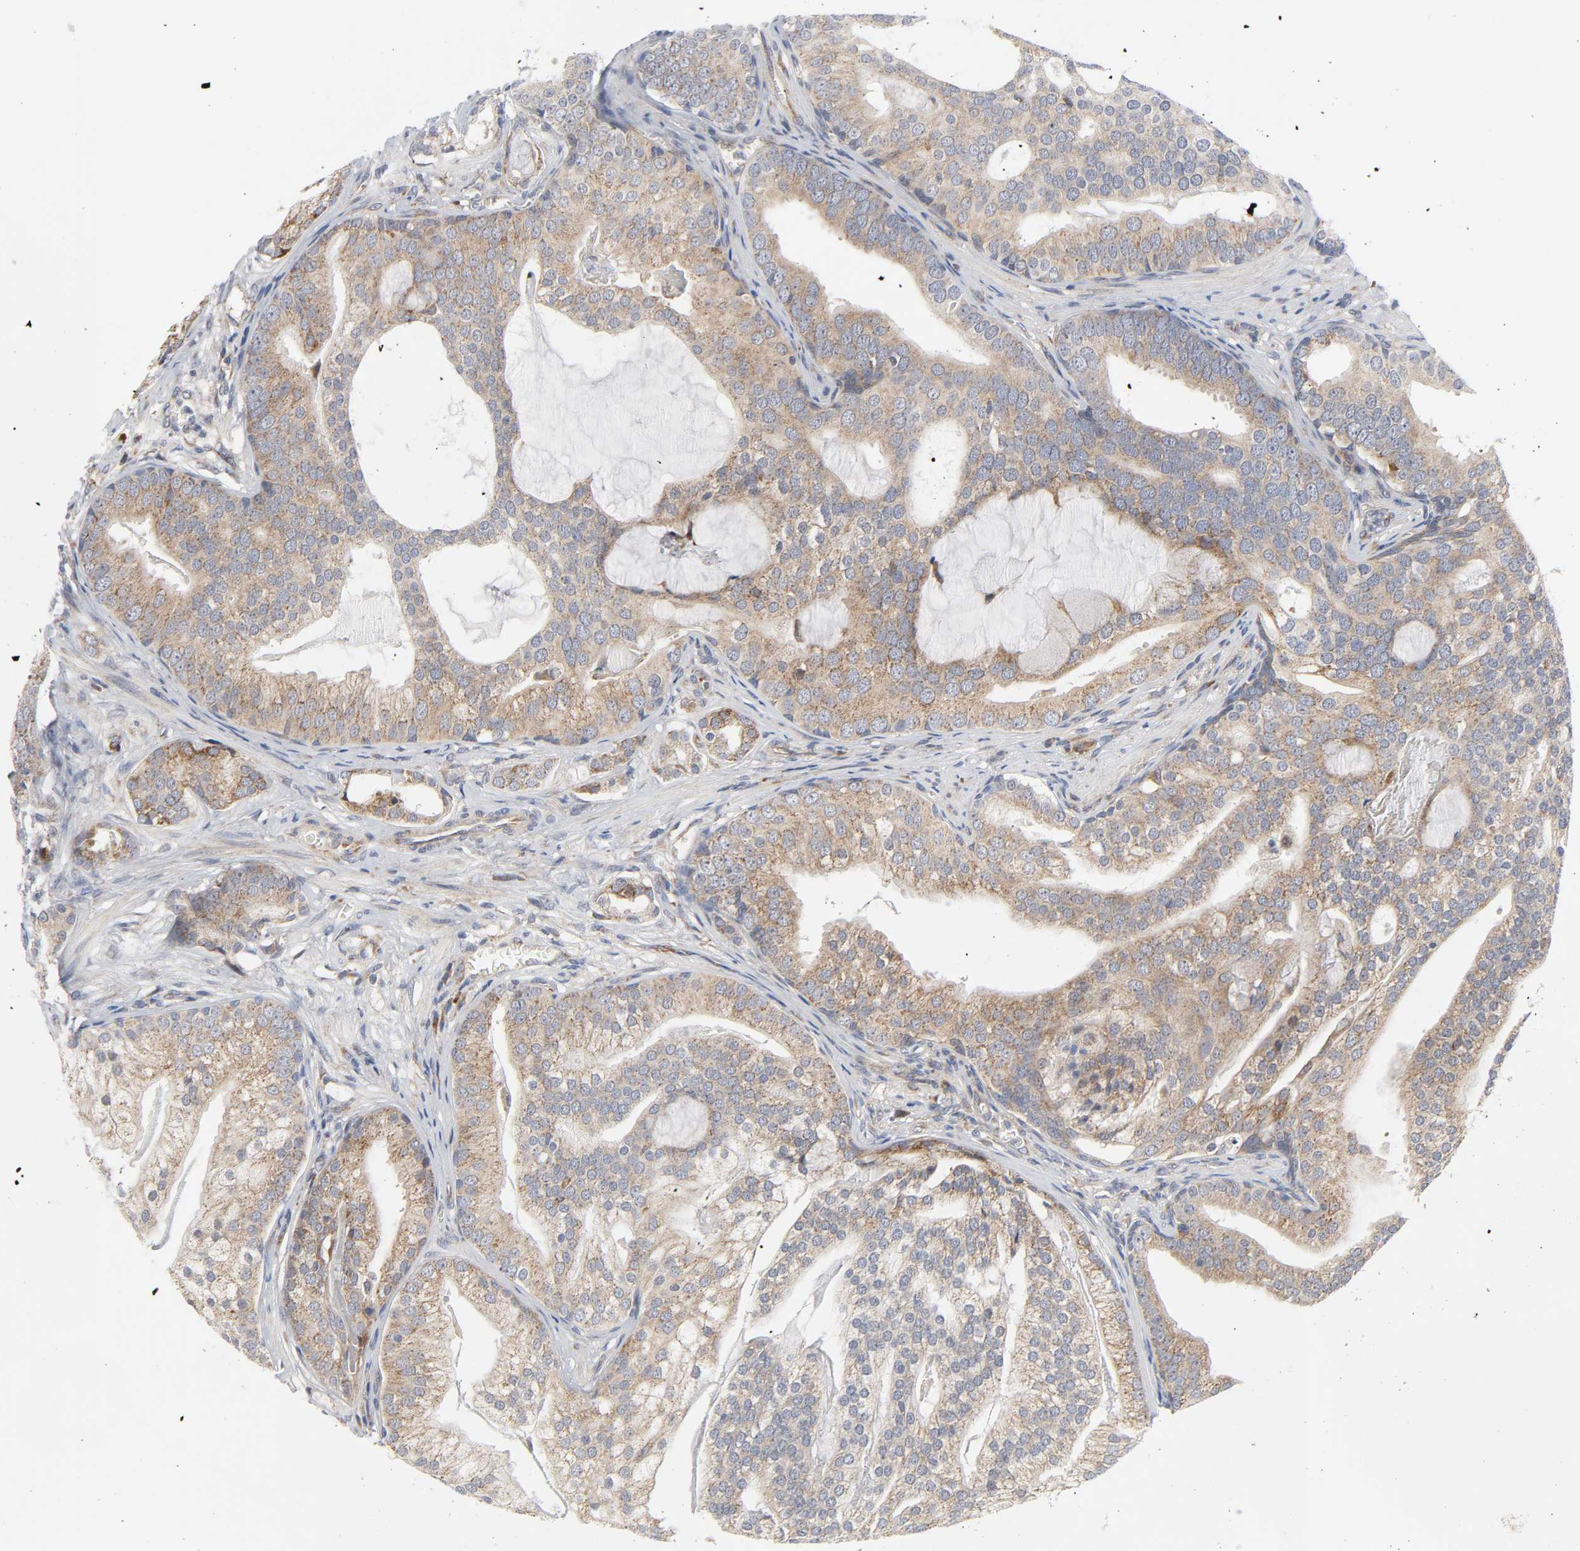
{"staining": {"intensity": "moderate", "quantity": ">75%", "location": "cytoplasmic/membranous"}, "tissue": "prostate cancer", "cell_type": "Tumor cells", "image_type": "cancer", "snomed": [{"axis": "morphology", "description": "Adenocarcinoma, Low grade"}, {"axis": "topography", "description": "Prostate"}], "caption": "About >75% of tumor cells in human prostate cancer (low-grade adenocarcinoma) exhibit moderate cytoplasmic/membranous protein positivity as visualized by brown immunohistochemical staining.", "gene": "BAX", "patient": {"sex": "male", "age": 58}}